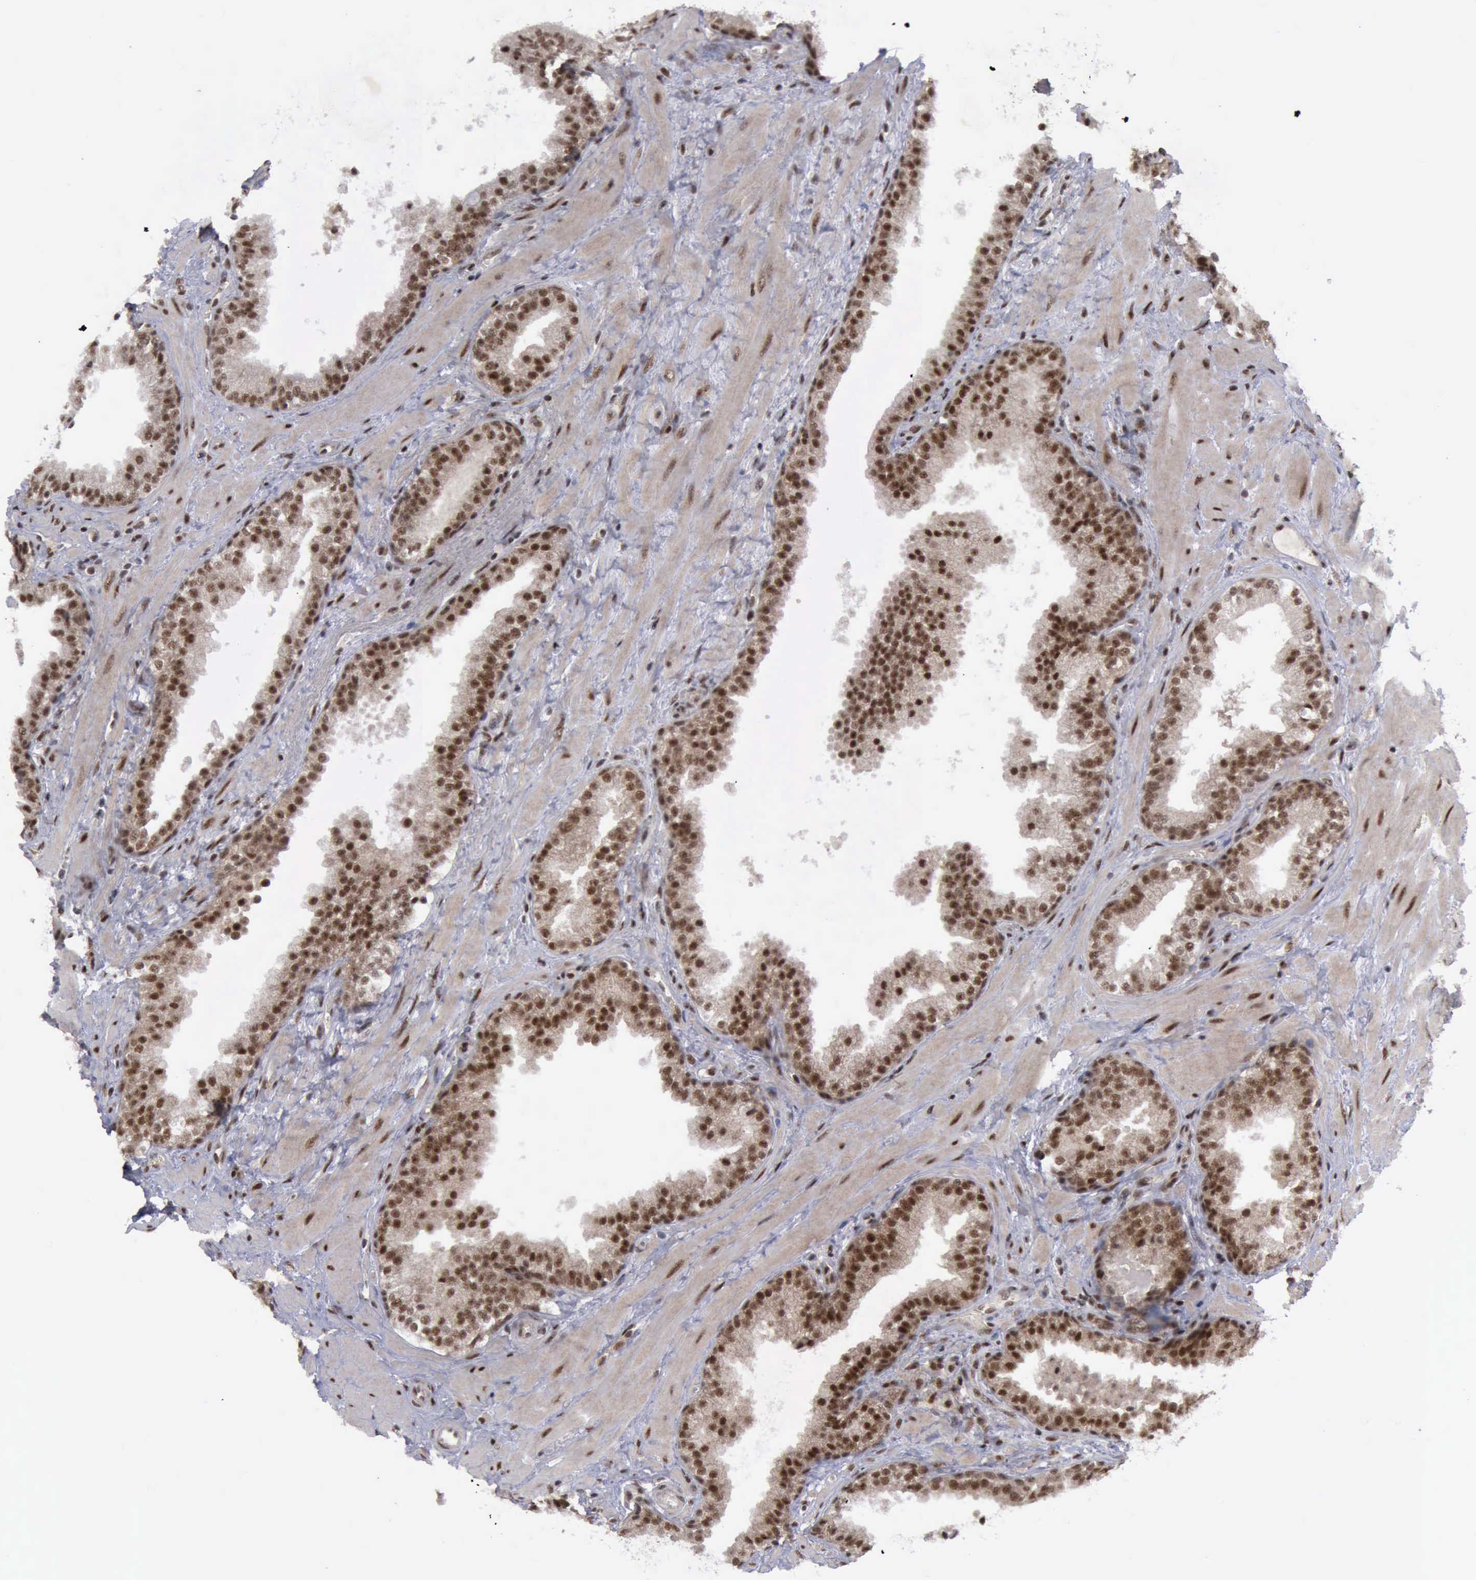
{"staining": {"intensity": "strong", "quantity": ">75%", "location": "cytoplasmic/membranous,nuclear"}, "tissue": "prostate", "cell_type": "Glandular cells", "image_type": "normal", "snomed": [{"axis": "morphology", "description": "Normal tissue, NOS"}, {"axis": "topography", "description": "Prostate"}], "caption": "Protein analysis of unremarkable prostate exhibits strong cytoplasmic/membranous,nuclear positivity in approximately >75% of glandular cells.", "gene": "ATM", "patient": {"sex": "male", "age": 51}}